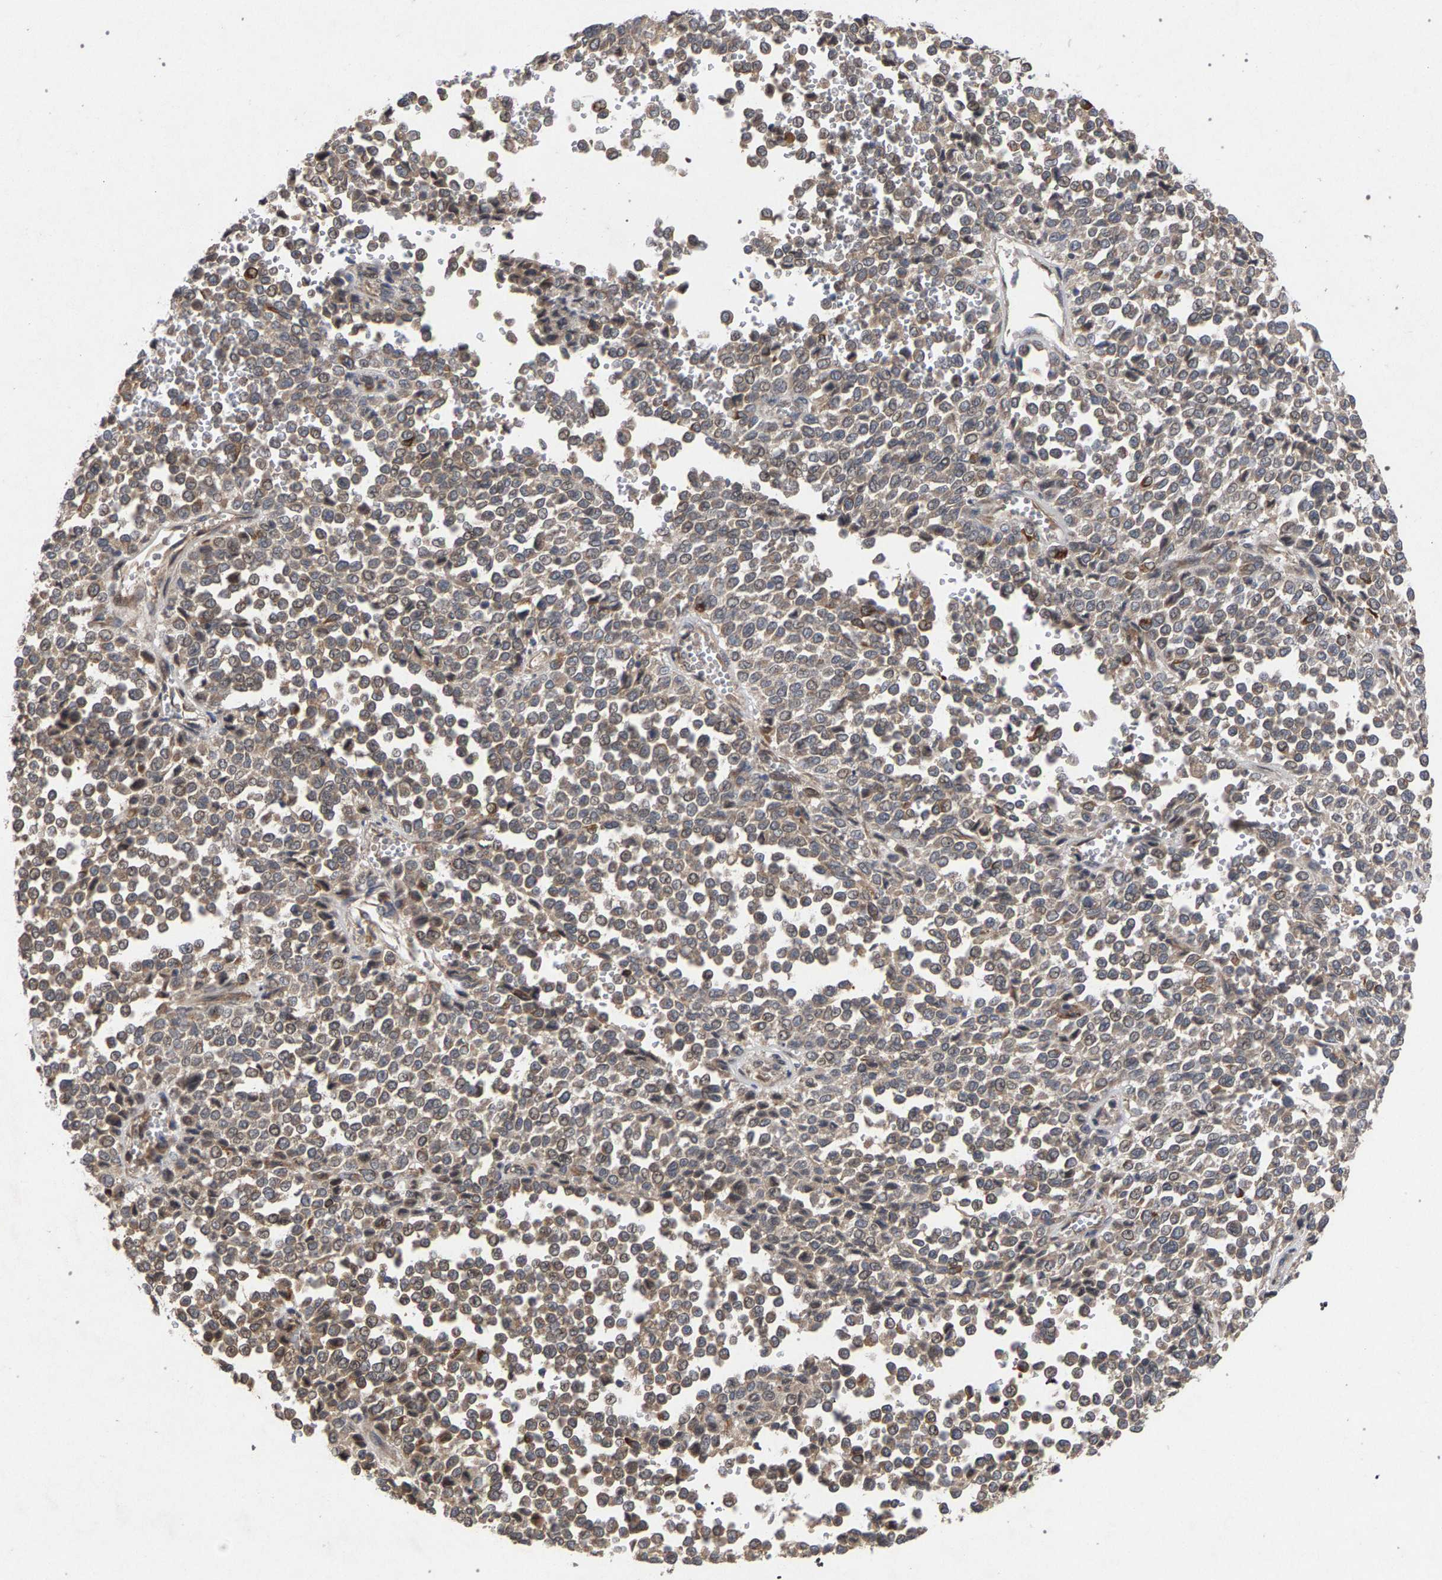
{"staining": {"intensity": "weak", "quantity": ">75%", "location": "cytoplasmic/membranous"}, "tissue": "melanoma", "cell_type": "Tumor cells", "image_type": "cancer", "snomed": [{"axis": "morphology", "description": "Malignant melanoma, Metastatic site"}, {"axis": "topography", "description": "Pancreas"}], "caption": "Human melanoma stained for a protein (brown) displays weak cytoplasmic/membranous positive positivity in about >75% of tumor cells.", "gene": "SLC4A4", "patient": {"sex": "female", "age": 30}}